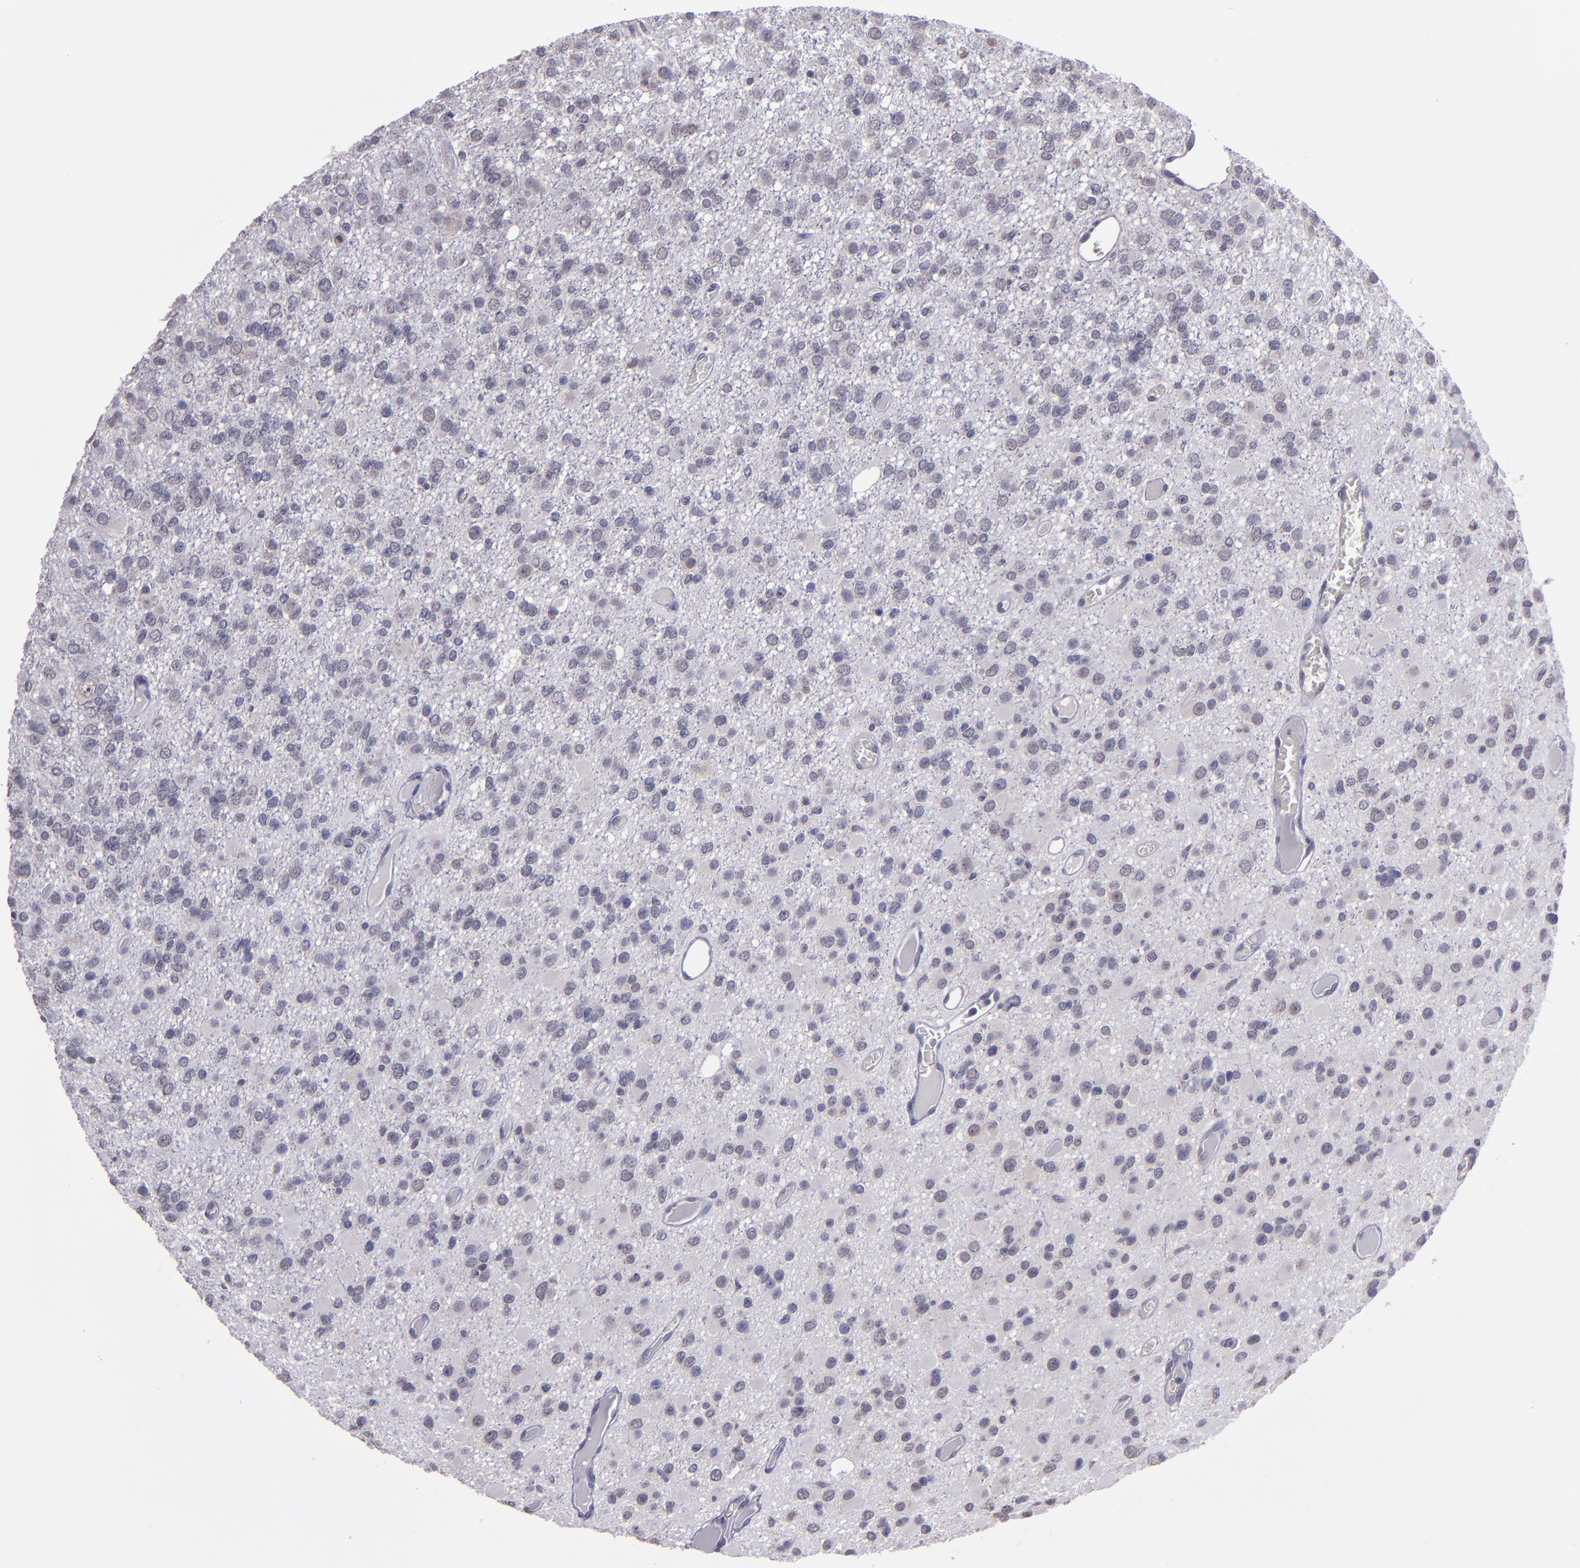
{"staining": {"intensity": "negative", "quantity": "none", "location": "none"}, "tissue": "glioma", "cell_type": "Tumor cells", "image_type": "cancer", "snomed": [{"axis": "morphology", "description": "Glioma, malignant, Low grade"}, {"axis": "topography", "description": "Brain"}], "caption": "DAB (3,3'-diaminobenzidine) immunohistochemical staining of low-grade glioma (malignant) exhibits no significant staining in tumor cells. (IHC, brightfield microscopy, high magnification).", "gene": "CEBPE", "patient": {"sex": "male", "age": 42}}